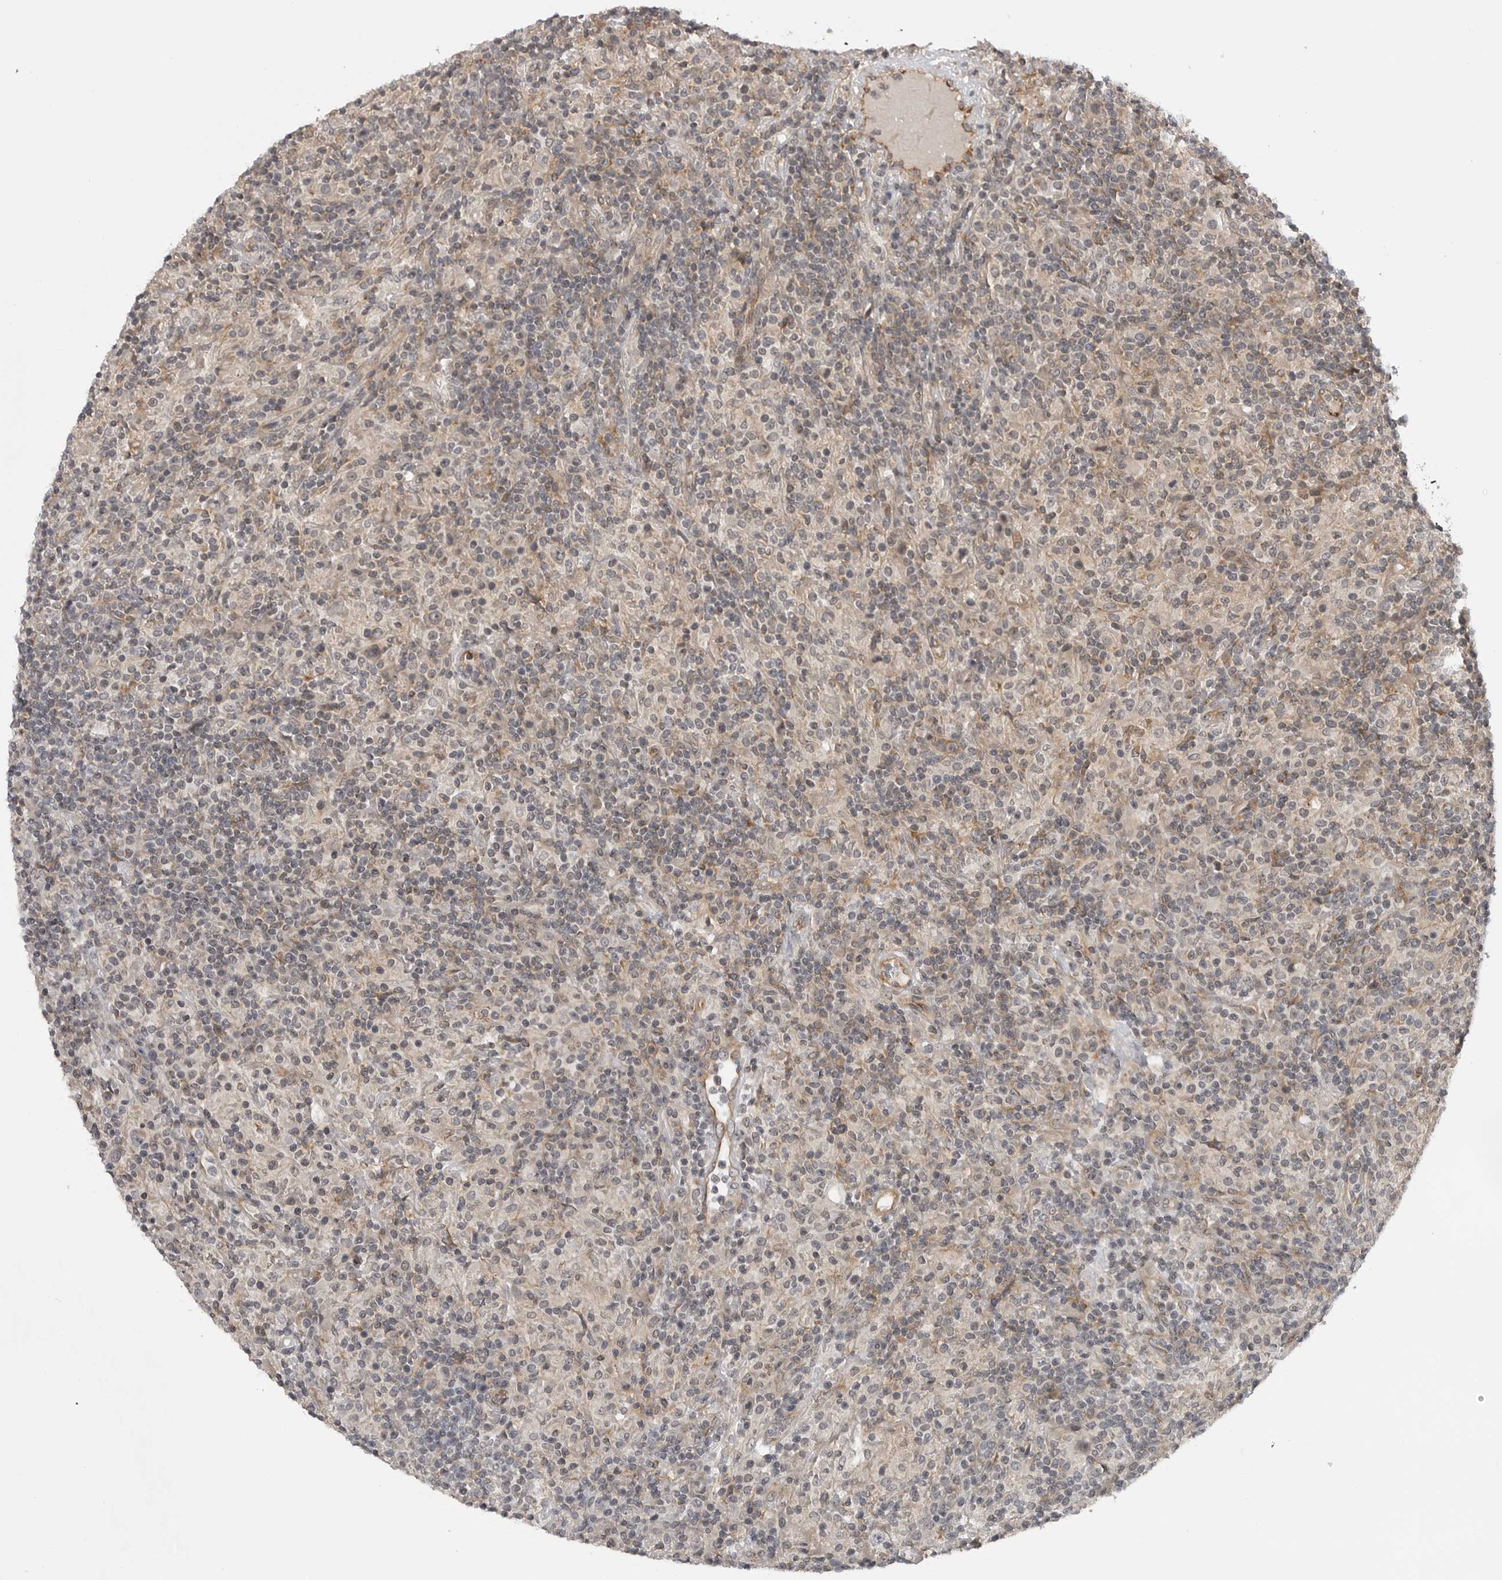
{"staining": {"intensity": "negative", "quantity": "none", "location": "none"}, "tissue": "lymphoma", "cell_type": "Tumor cells", "image_type": "cancer", "snomed": [{"axis": "morphology", "description": "Hodgkin's disease, NOS"}, {"axis": "topography", "description": "Lymph node"}], "caption": "Immunohistochemical staining of Hodgkin's disease reveals no significant positivity in tumor cells.", "gene": "LRRC45", "patient": {"sex": "male", "age": 70}}